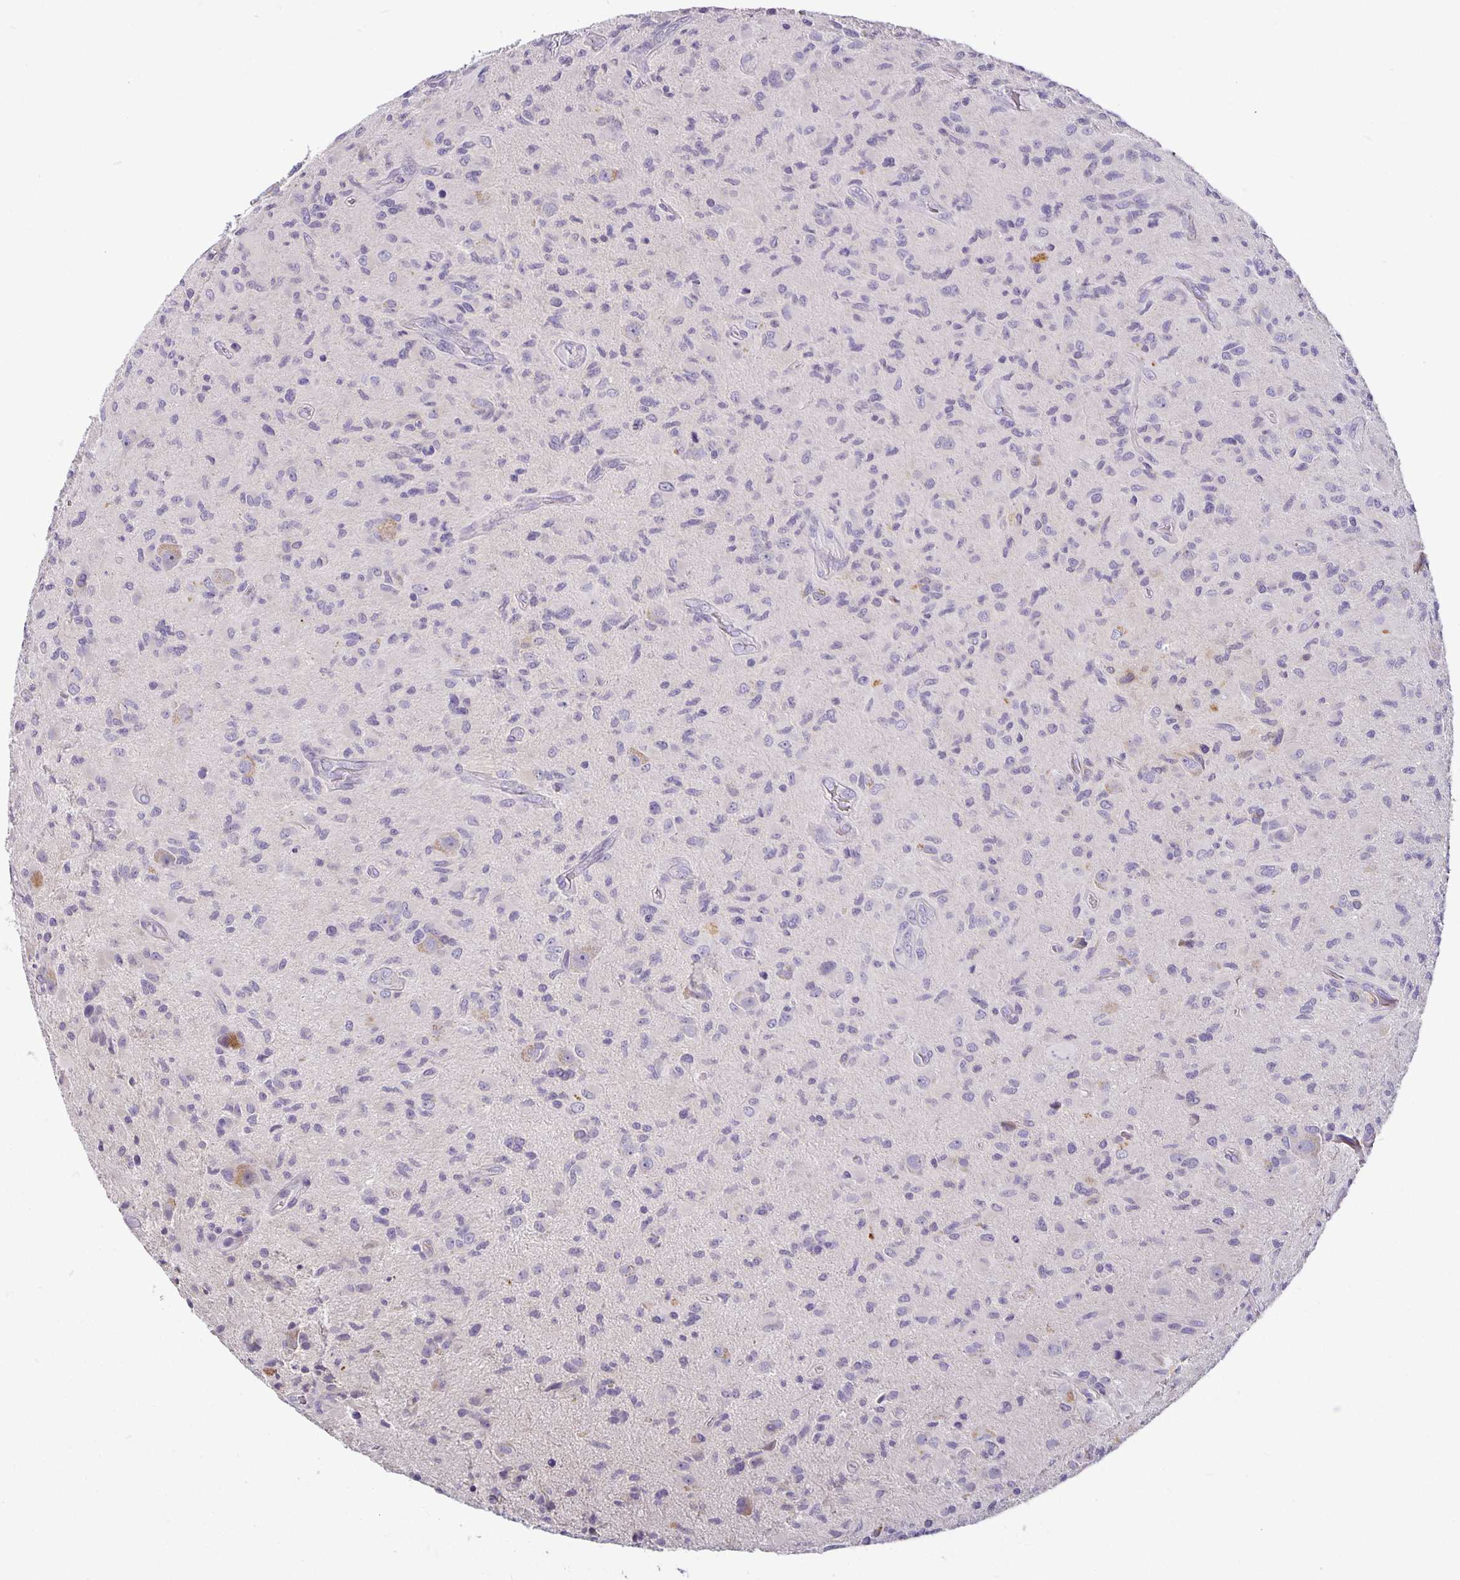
{"staining": {"intensity": "negative", "quantity": "none", "location": "none"}, "tissue": "glioma", "cell_type": "Tumor cells", "image_type": "cancer", "snomed": [{"axis": "morphology", "description": "Glioma, malignant, High grade"}, {"axis": "topography", "description": "Brain"}], "caption": "High power microscopy micrograph of an immunohistochemistry (IHC) image of malignant high-grade glioma, revealing no significant expression in tumor cells.", "gene": "CA12", "patient": {"sex": "female", "age": 65}}